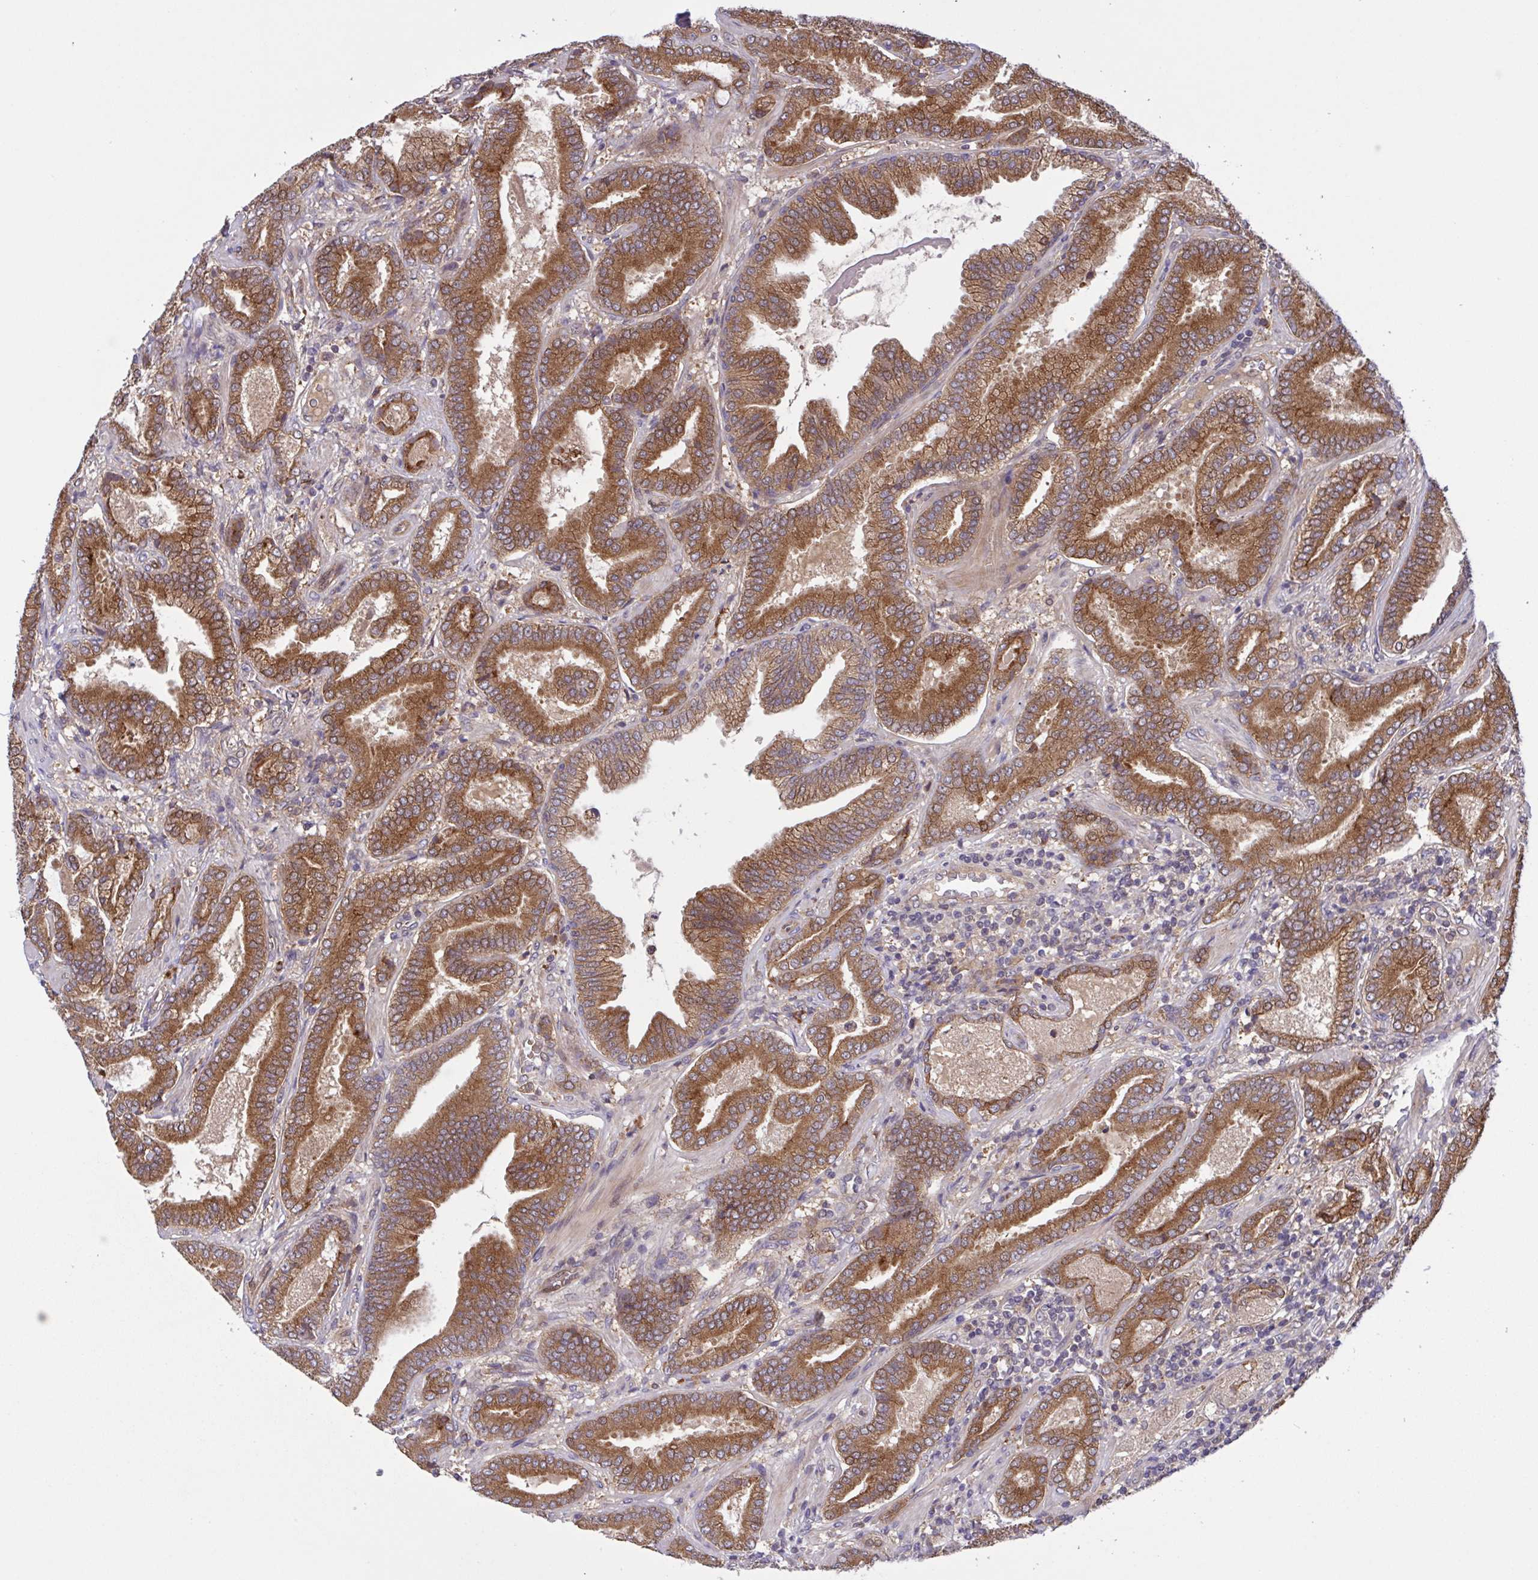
{"staining": {"intensity": "moderate", "quantity": ">75%", "location": "cytoplasmic/membranous"}, "tissue": "prostate cancer", "cell_type": "Tumor cells", "image_type": "cancer", "snomed": [{"axis": "morphology", "description": "Adenocarcinoma, High grade"}, {"axis": "topography", "description": "Prostate"}], "caption": "Moderate cytoplasmic/membranous protein expression is seen in approximately >75% of tumor cells in prostate cancer (adenocarcinoma (high-grade)).", "gene": "INTS10", "patient": {"sex": "male", "age": 62}}